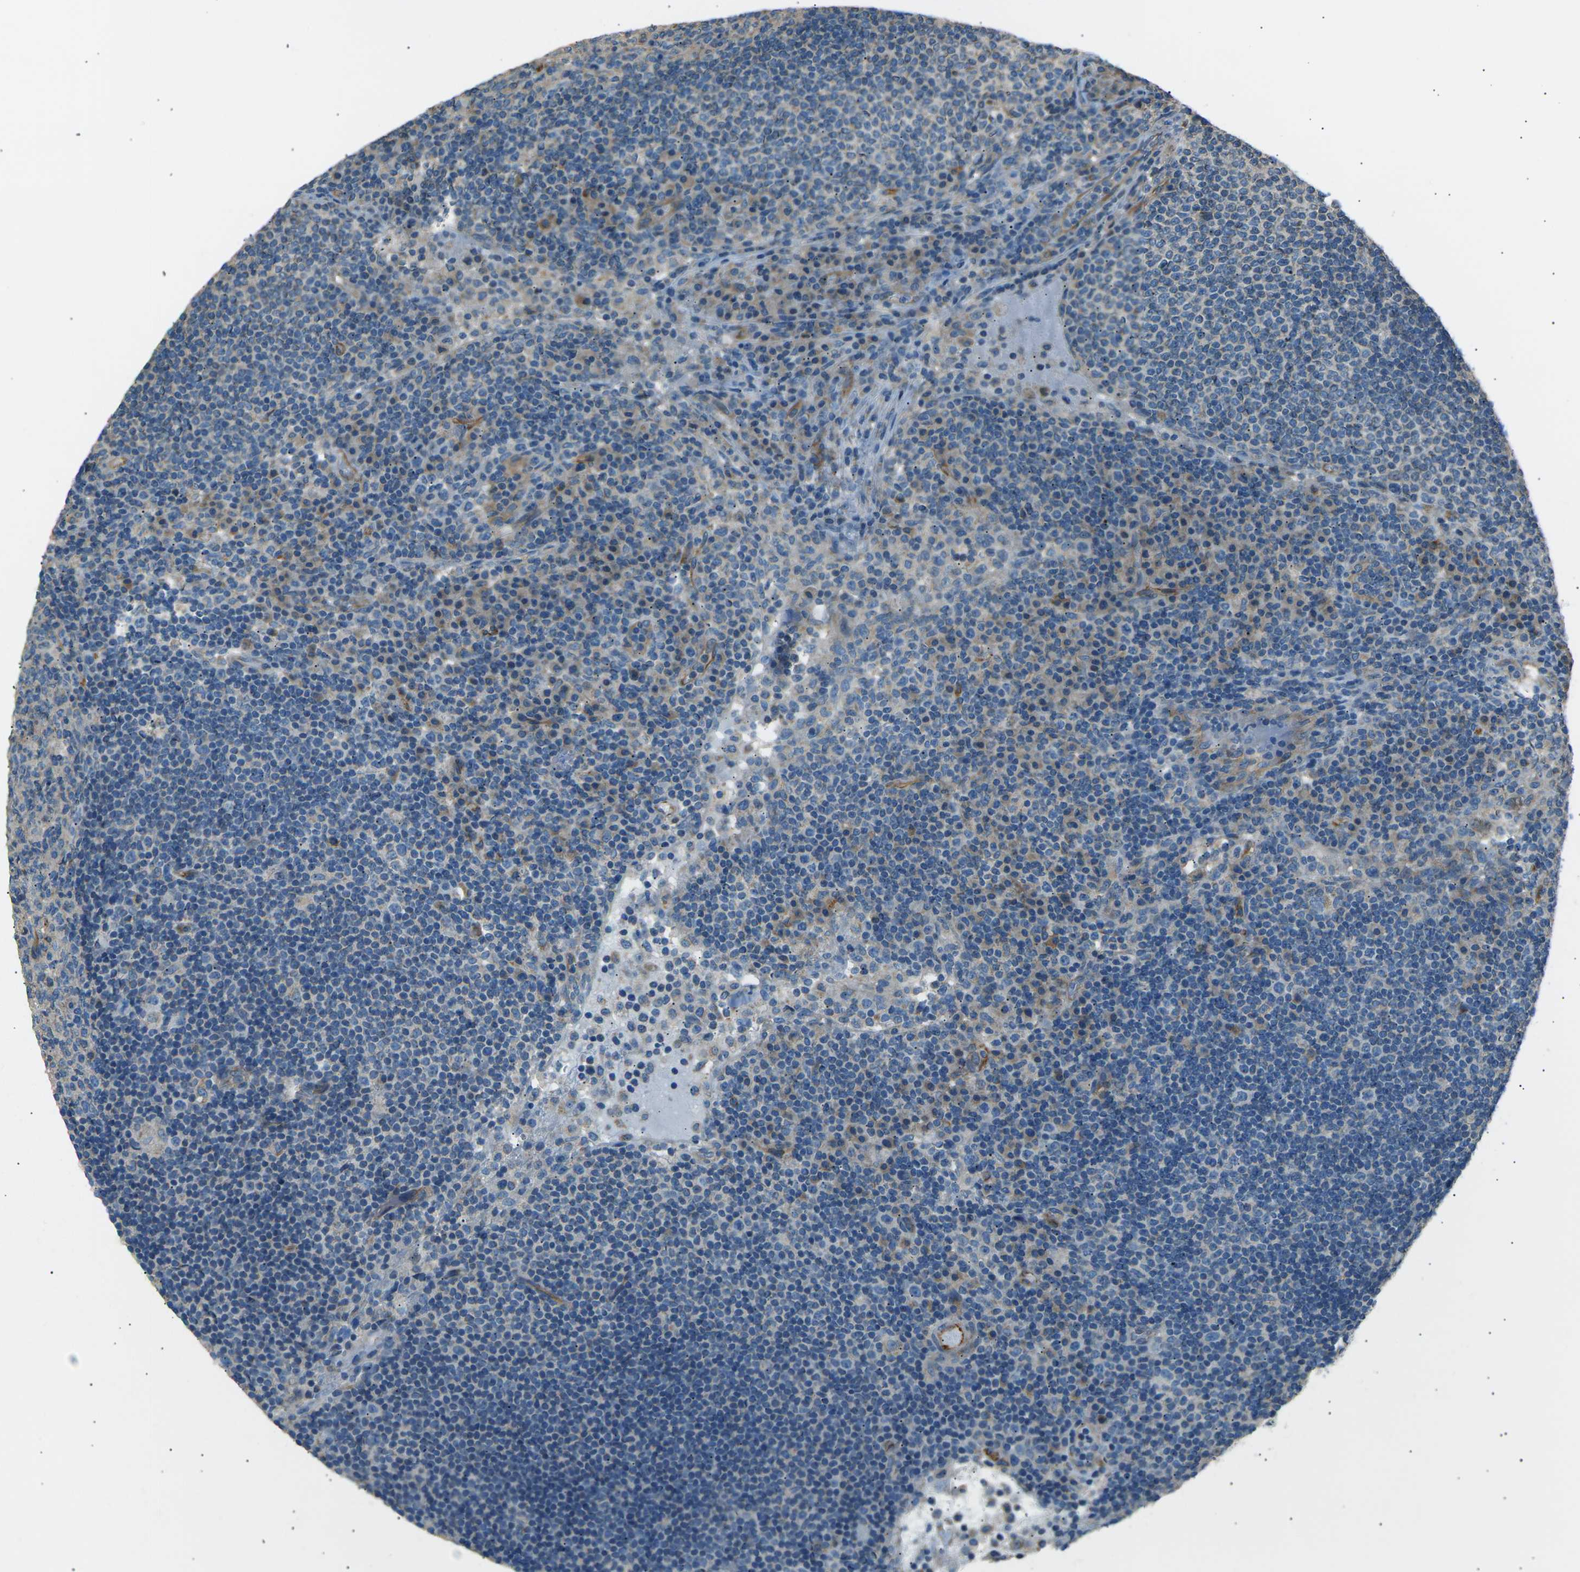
{"staining": {"intensity": "weak", "quantity": "<25%", "location": "cytoplasmic/membranous"}, "tissue": "lymph node", "cell_type": "Germinal center cells", "image_type": "normal", "snomed": [{"axis": "morphology", "description": "Normal tissue, NOS"}, {"axis": "topography", "description": "Lymph node"}], "caption": "High magnification brightfield microscopy of normal lymph node stained with DAB (3,3'-diaminobenzidine) (brown) and counterstained with hematoxylin (blue): germinal center cells show no significant staining. (Immunohistochemistry, brightfield microscopy, high magnification).", "gene": "SLK", "patient": {"sex": "female", "age": 53}}